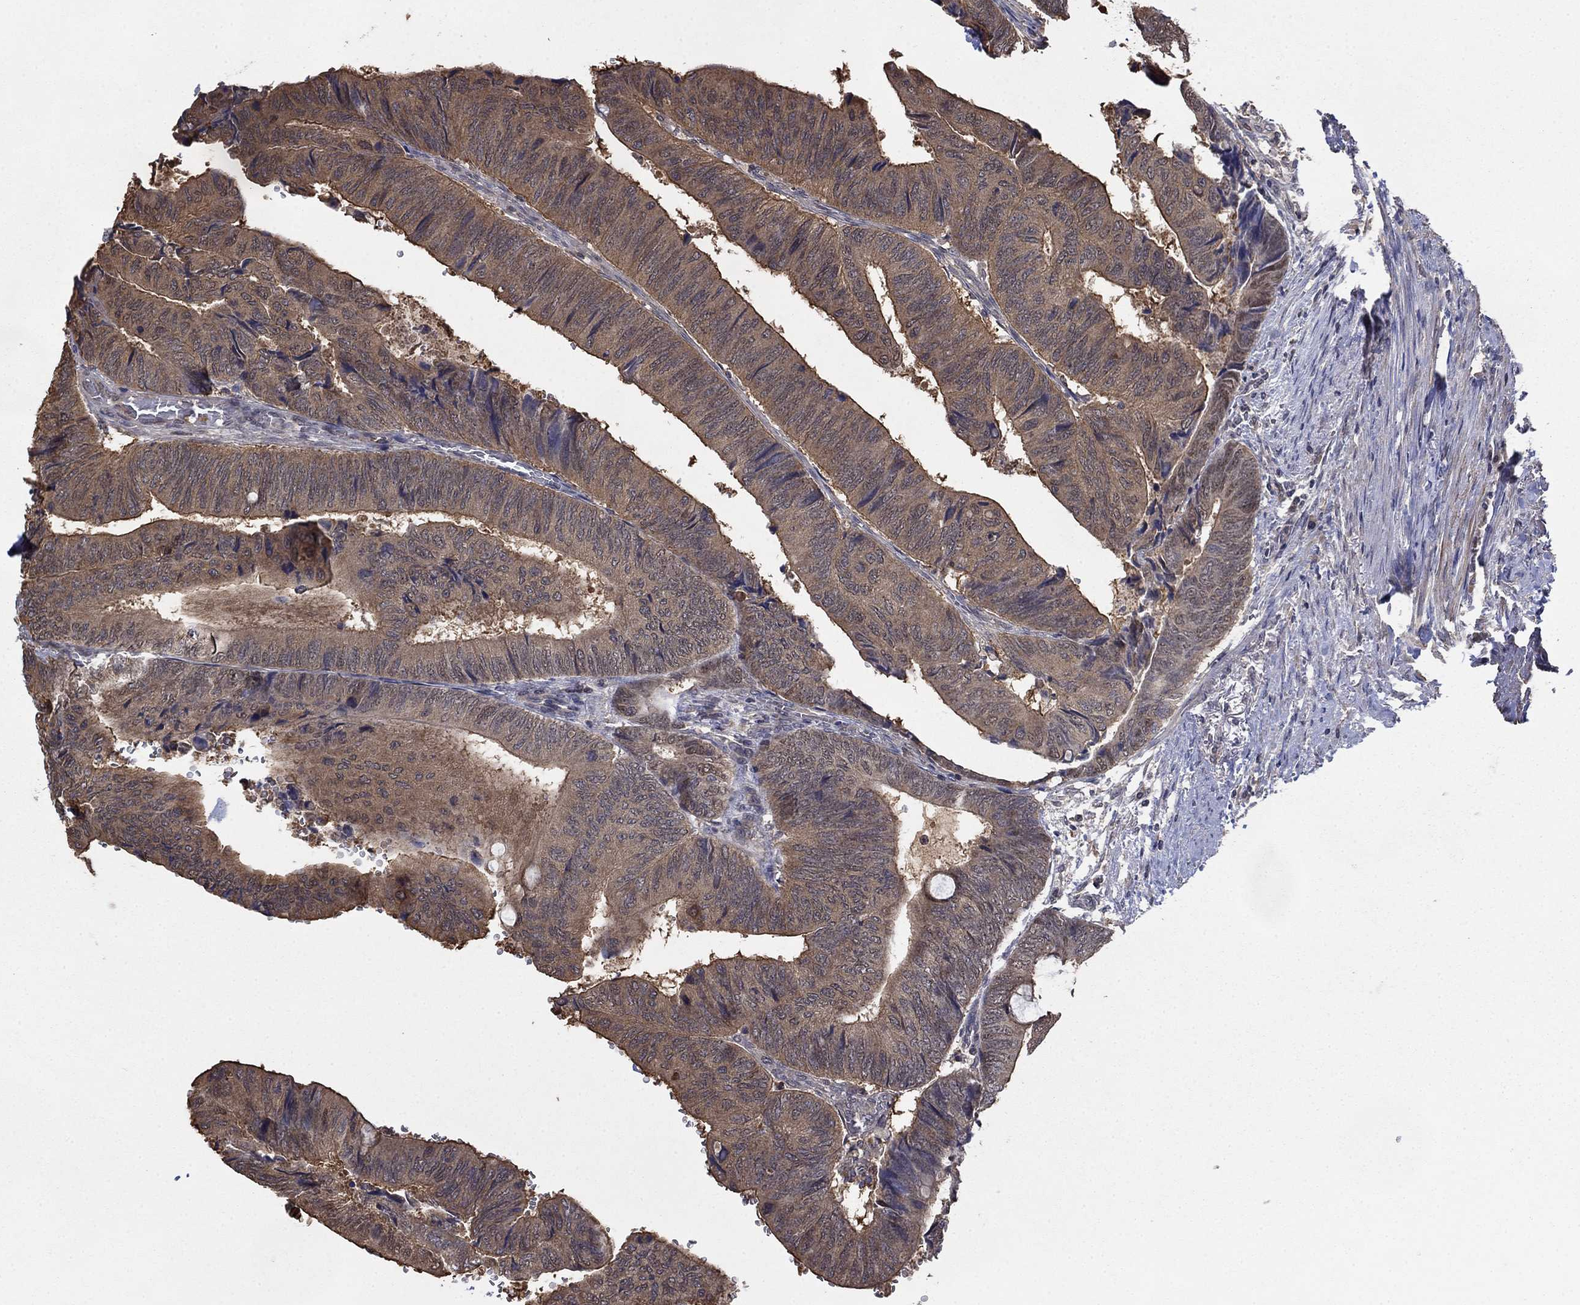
{"staining": {"intensity": "weak", "quantity": ">75%", "location": "cytoplasmic/membranous"}, "tissue": "colorectal cancer", "cell_type": "Tumor cells", "image_type": "cancer", "snomed": [{"axis": "morphology", "description": "Normal tissue, NOS"}, {"axis": "morphology", "description": "Adenocarcinoma, NOS"}, {"axis": "topography", "description": "Rectum"}, {"axis": "topography", "description": "Peripheral nerve tissue"}], "caption": "Colorectal cancer stained for a protein (brown) demonstrates weak cytoplasmic/membranous positive staining in about >75% of tumor cells.", "gene": "RNF114", "patient": {"sex": "male", "age": 92}}